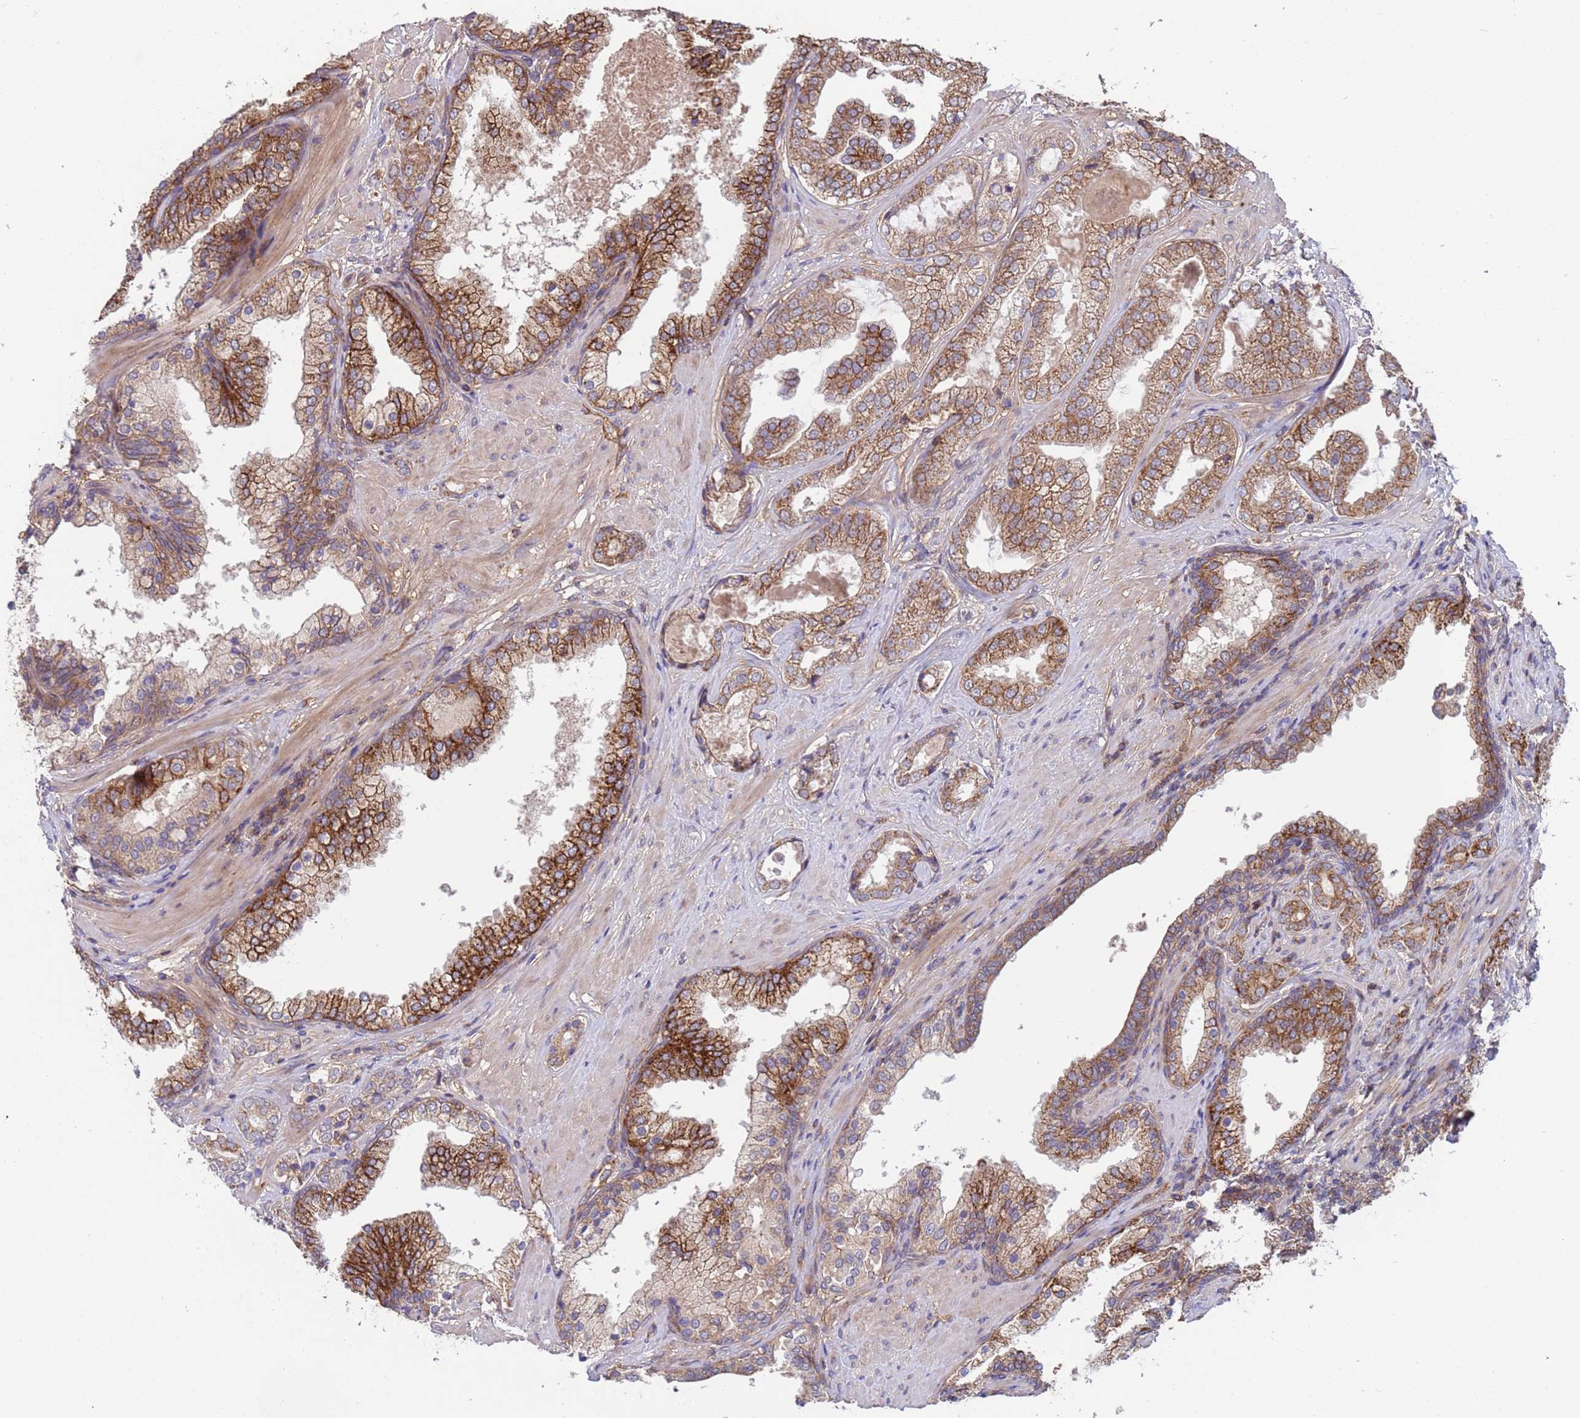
{"staining": {"intensity": "moderate", "quantity": ">75%", "location": "cytoplasmic/membranous"}, "tissue": "prostate cancer", "cell_type": "Tumor cells", "image_type": "cancer", "snomed": [{"axis": "morphology", "description": "Adenocarcinoma, High grade"}, {"axis": "topography", "description": "Prostate"}], "caption": "Protein staining of prostate adenocarcinoma (high-grade) tissue shows moderate cytoplasmic/membranous positivity in about >75% of tumor cells.", "gene": "ACAD8", "patient": {"sex": "male", "age": 60}}